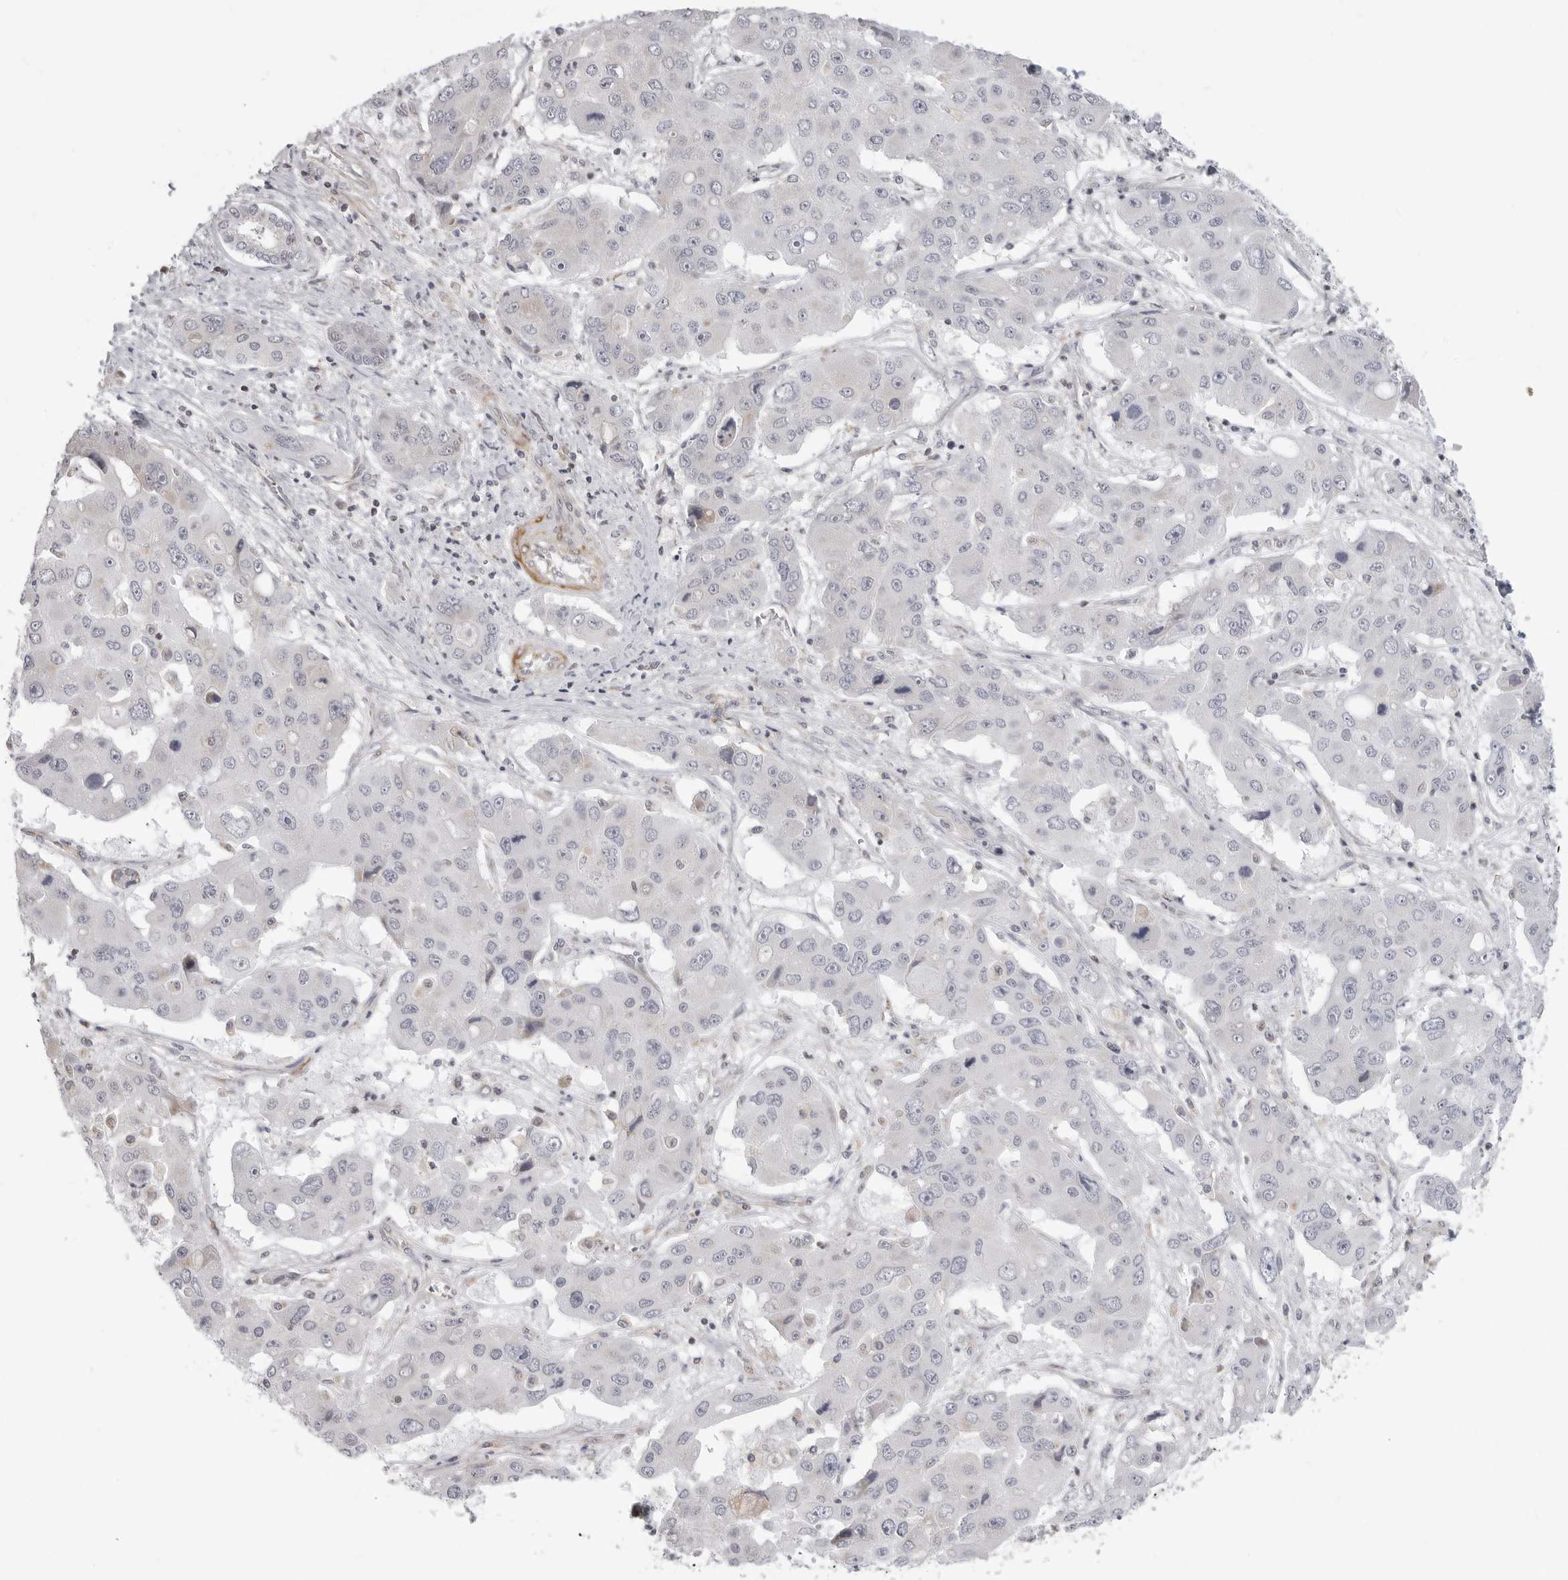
{"staining": {"intensity": "negative", "quantity": "none", "location": "none"}, "tissue": "liver cancer", "cell_type": "Tumor cells", "image_type": "cancer", "snomed": [{"axis": "morphology", "description": "Cholangiocarcinoma"}, {"axis": "topography", "description": "Liver"}], "caption": "A high-resolution histopathology image shows immunohistochemistry staining of liver cancer, which demonstrates no significant staining in tumor cells. (Brightfield microscopy of DAB (3,3'-diaminobenzidine) immunohistochemistry at high magnification).", "gene": "MAP7D1", "patient": {"sex": "male", "age": 67}}